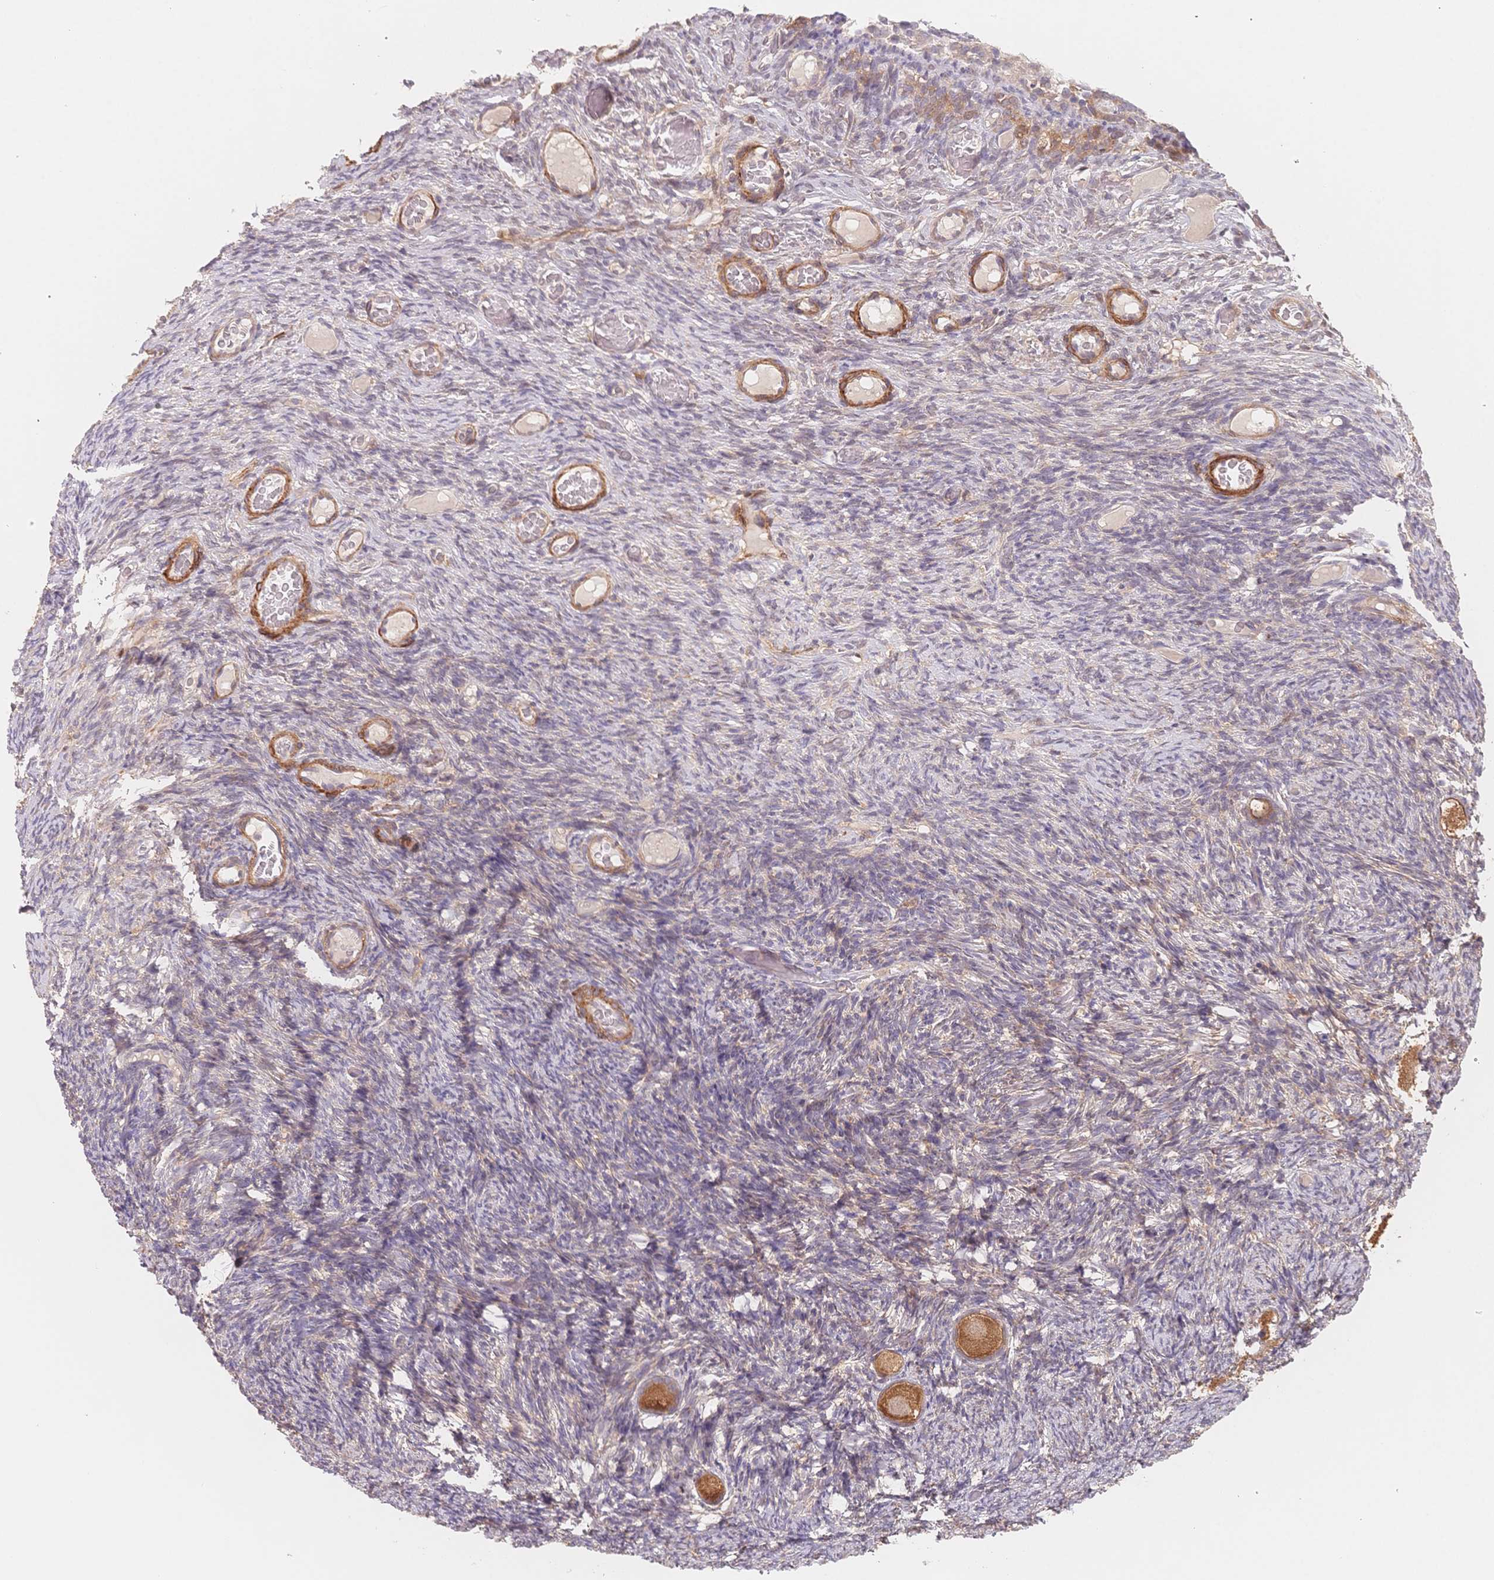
{"staining": {"intensity": "moderate", "quantity": ">75%", "location": "cytoplasmic/membranous"}, "tissue": "ovary", "cell_type": "Follicle cells", "image_type": "normal", "snomed": [{"axis": "morphology", "description": "Normal tissue, NOS"}, {"axis": "topography", "description": "Ovary"}], "caption": "Immunohistochemical staining of normal human ovary demonstrates >75% levels of moderate cytoplasmic/membranous protein staining in approximately >75% of follicle cells. (DAB (3,3'-diaminobenzidine) IHC, brown staining for protein, blue staining for nuclei).", "gene": "C12orf75", "patient": {"sex": "female", "age": 34}}